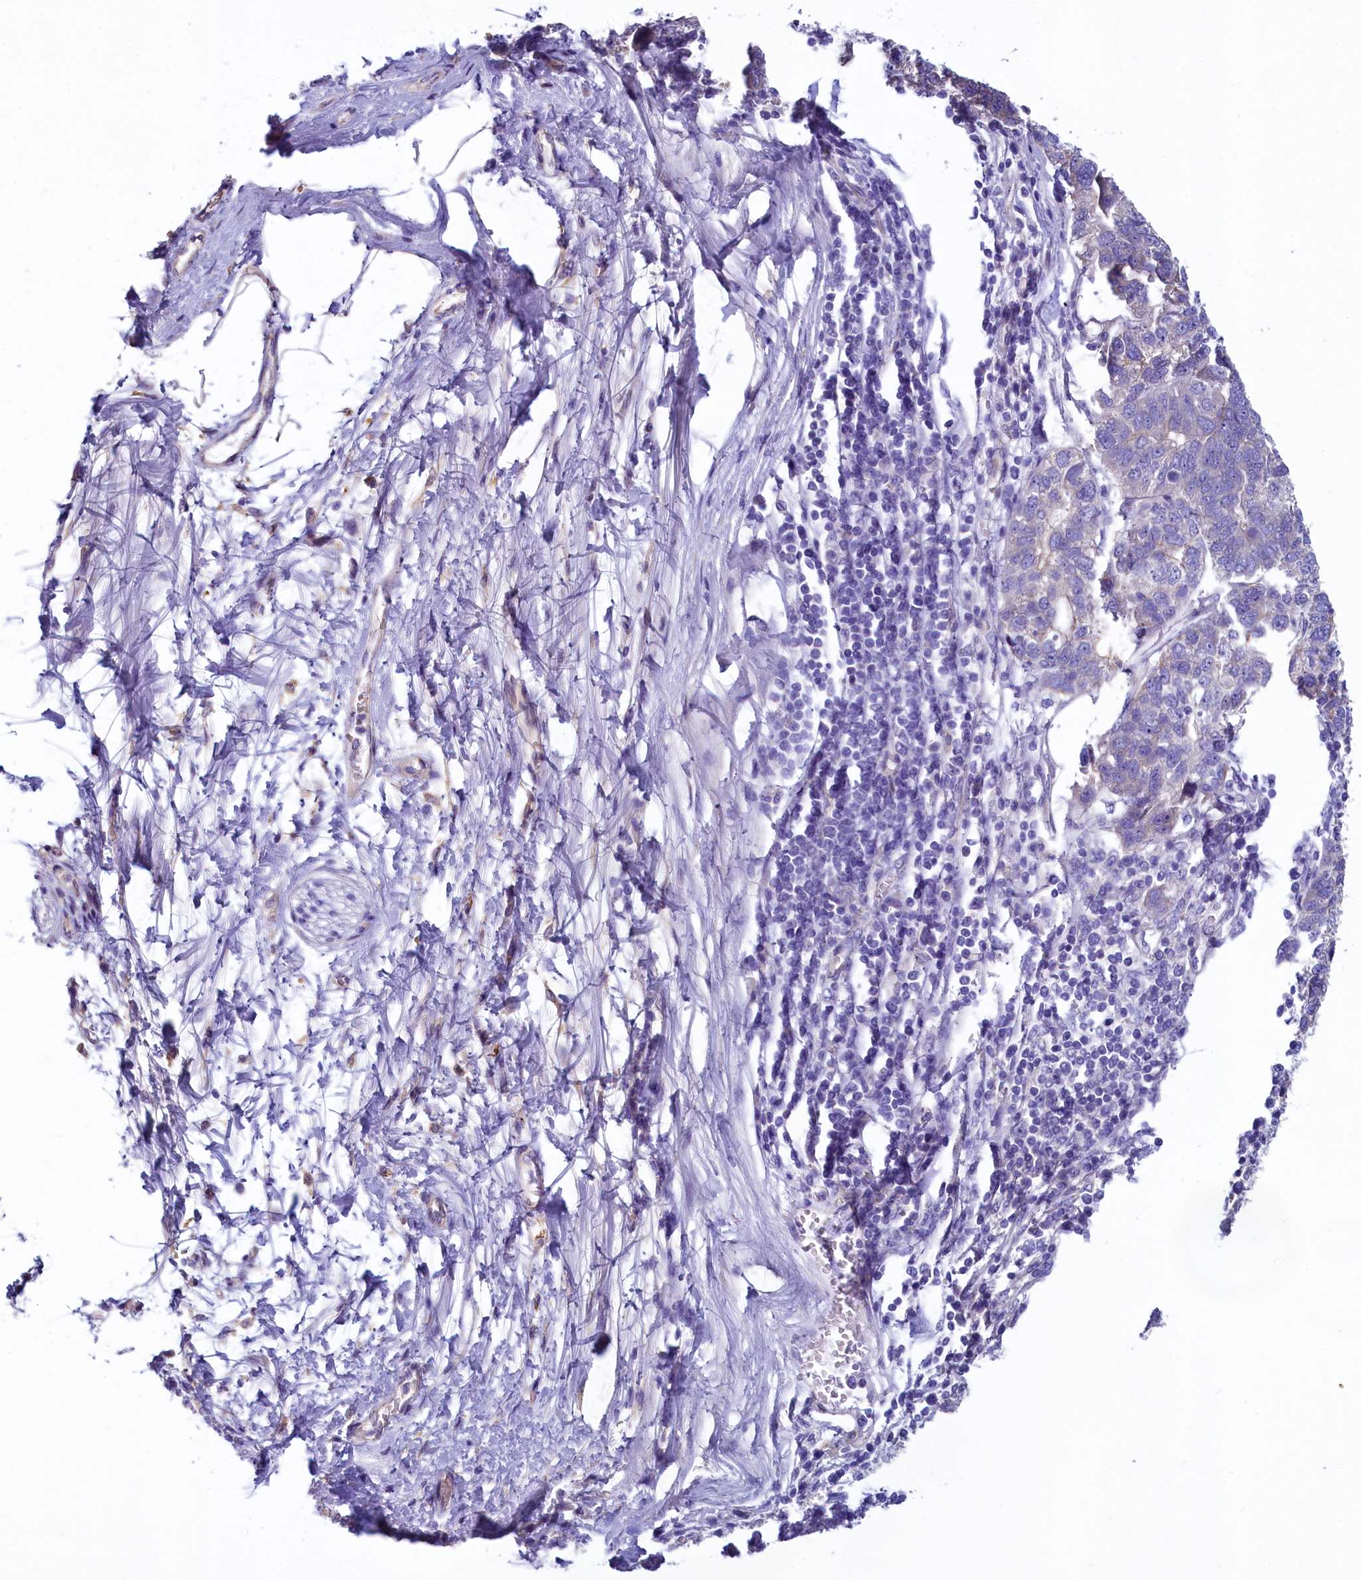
{"staining": {"intensity": "negative", "quantity": "none", "location": "none"}, "tissue": "pancreatic cancer", "cell_type": "Tumor cells", "image_type": "cancer", "snomed": [{"axis": "morphology", "description": "Adenocarcinoma, NOS"}, {"axis": "topography", "description": "Pancreas"}], "caption": "An immunohistochemistry (IHC) histopathology image of pancreatic cancer (adenocarcinoma) is shown. There is no staining in tumor cells of pancreatic cancer (adenocarcinoma). Brightfield microscopy of IHC stained with DAB (brown) and hematoxylin (blue), captured at high magnification.", "gene": "KRBOX5", "patient": {"sex": "female", "age": 61}}